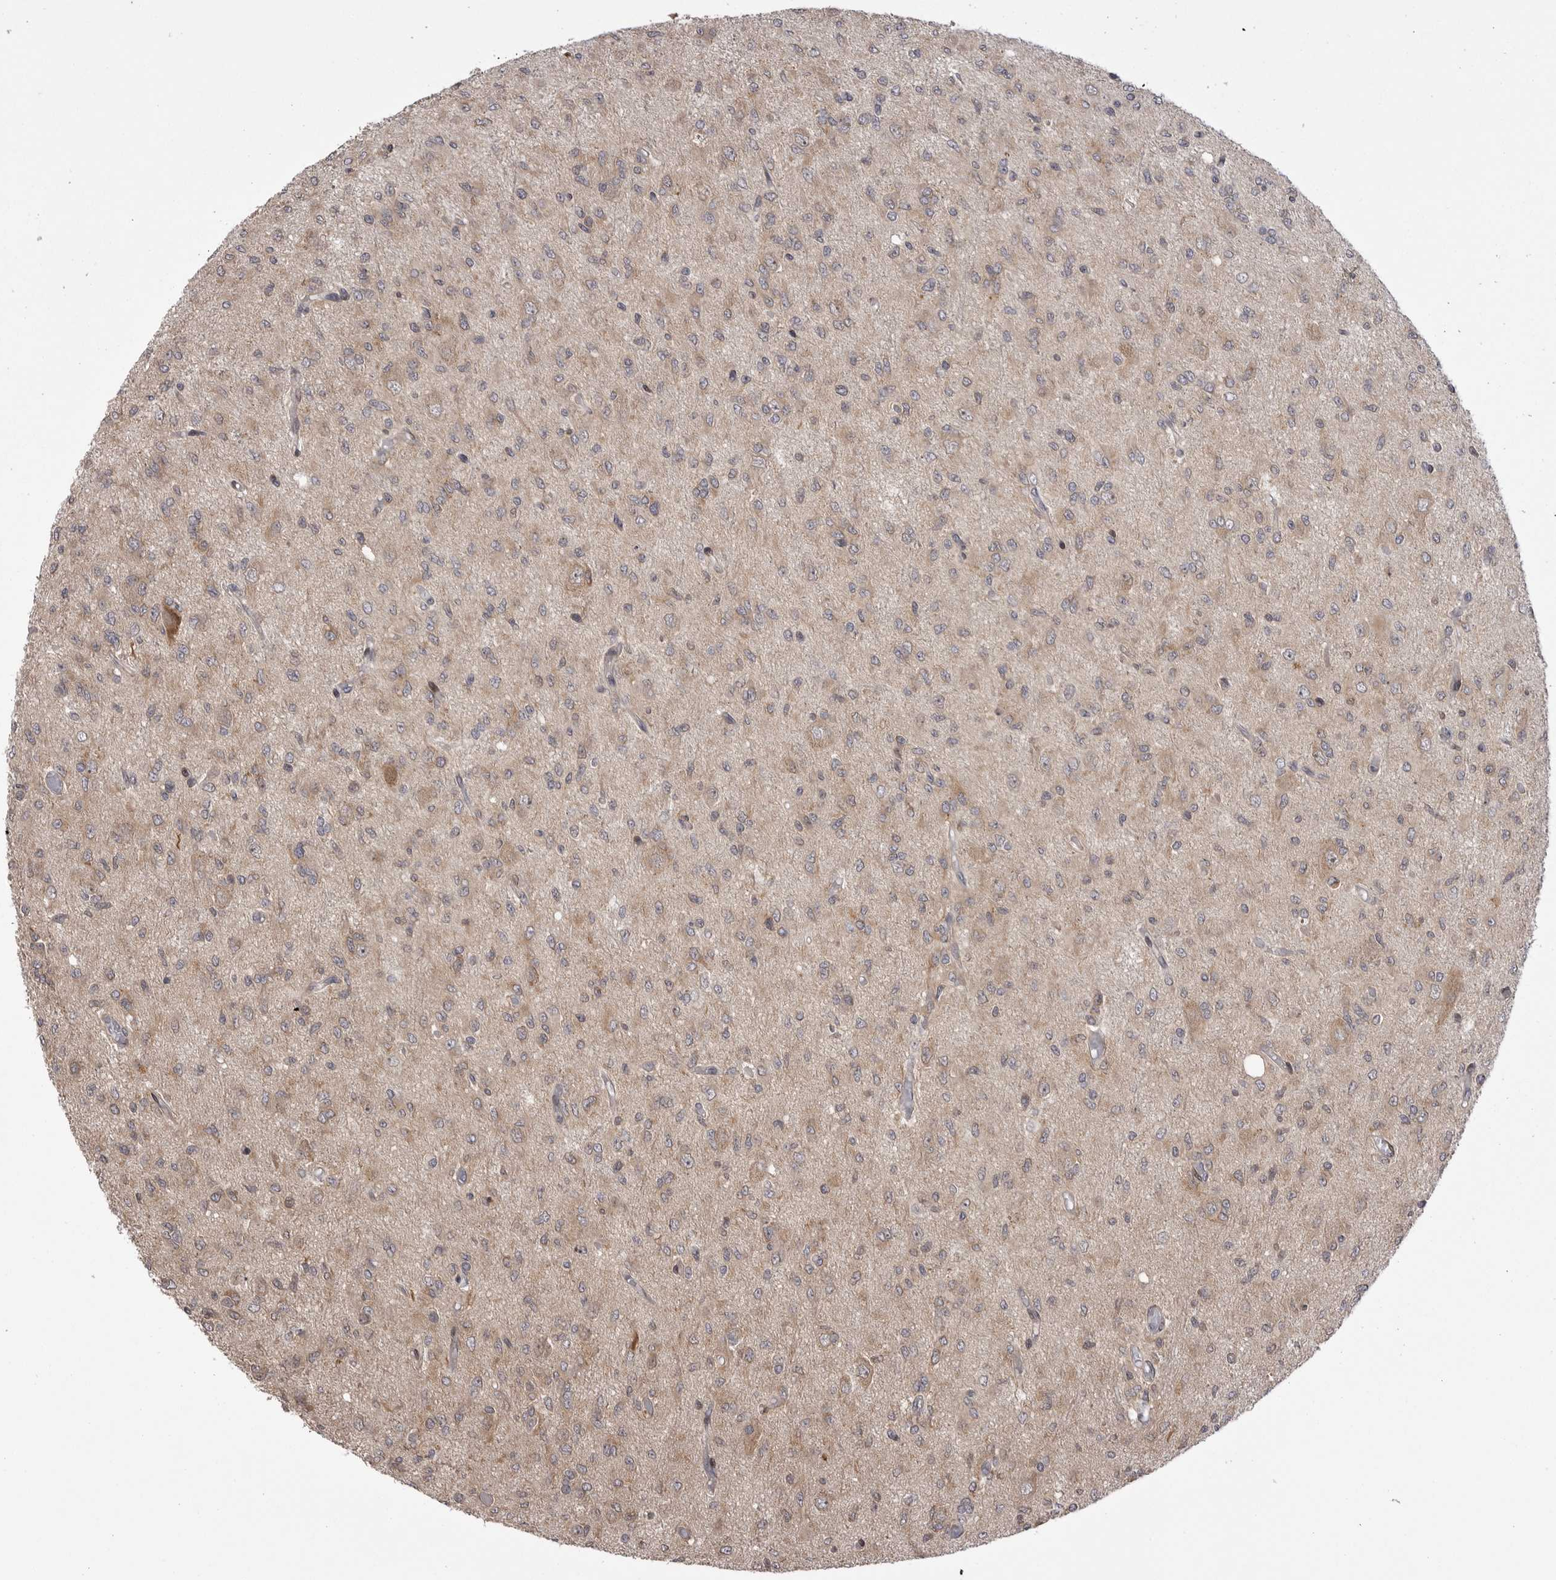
{"staining": {"intensity": "weak", "quantity": ">75%", "location": "cytoplasmic/membranous"}, "tissue": "glioma", "cell_type": "Tumor cells", "image_type": "cancer", "snomed": [{"axis": "morphology", "description": "Glioma, malignant, High grade"}, {"axis": "topography", "description": "Brain"}], "caption": "A brown stain shows weak cytoplasmic/membranous expression of a protein in malignant glioma (high-grade) tumor cells.", "gene": "PTK2B", "patient": {"sex": "female", "age": 59}}